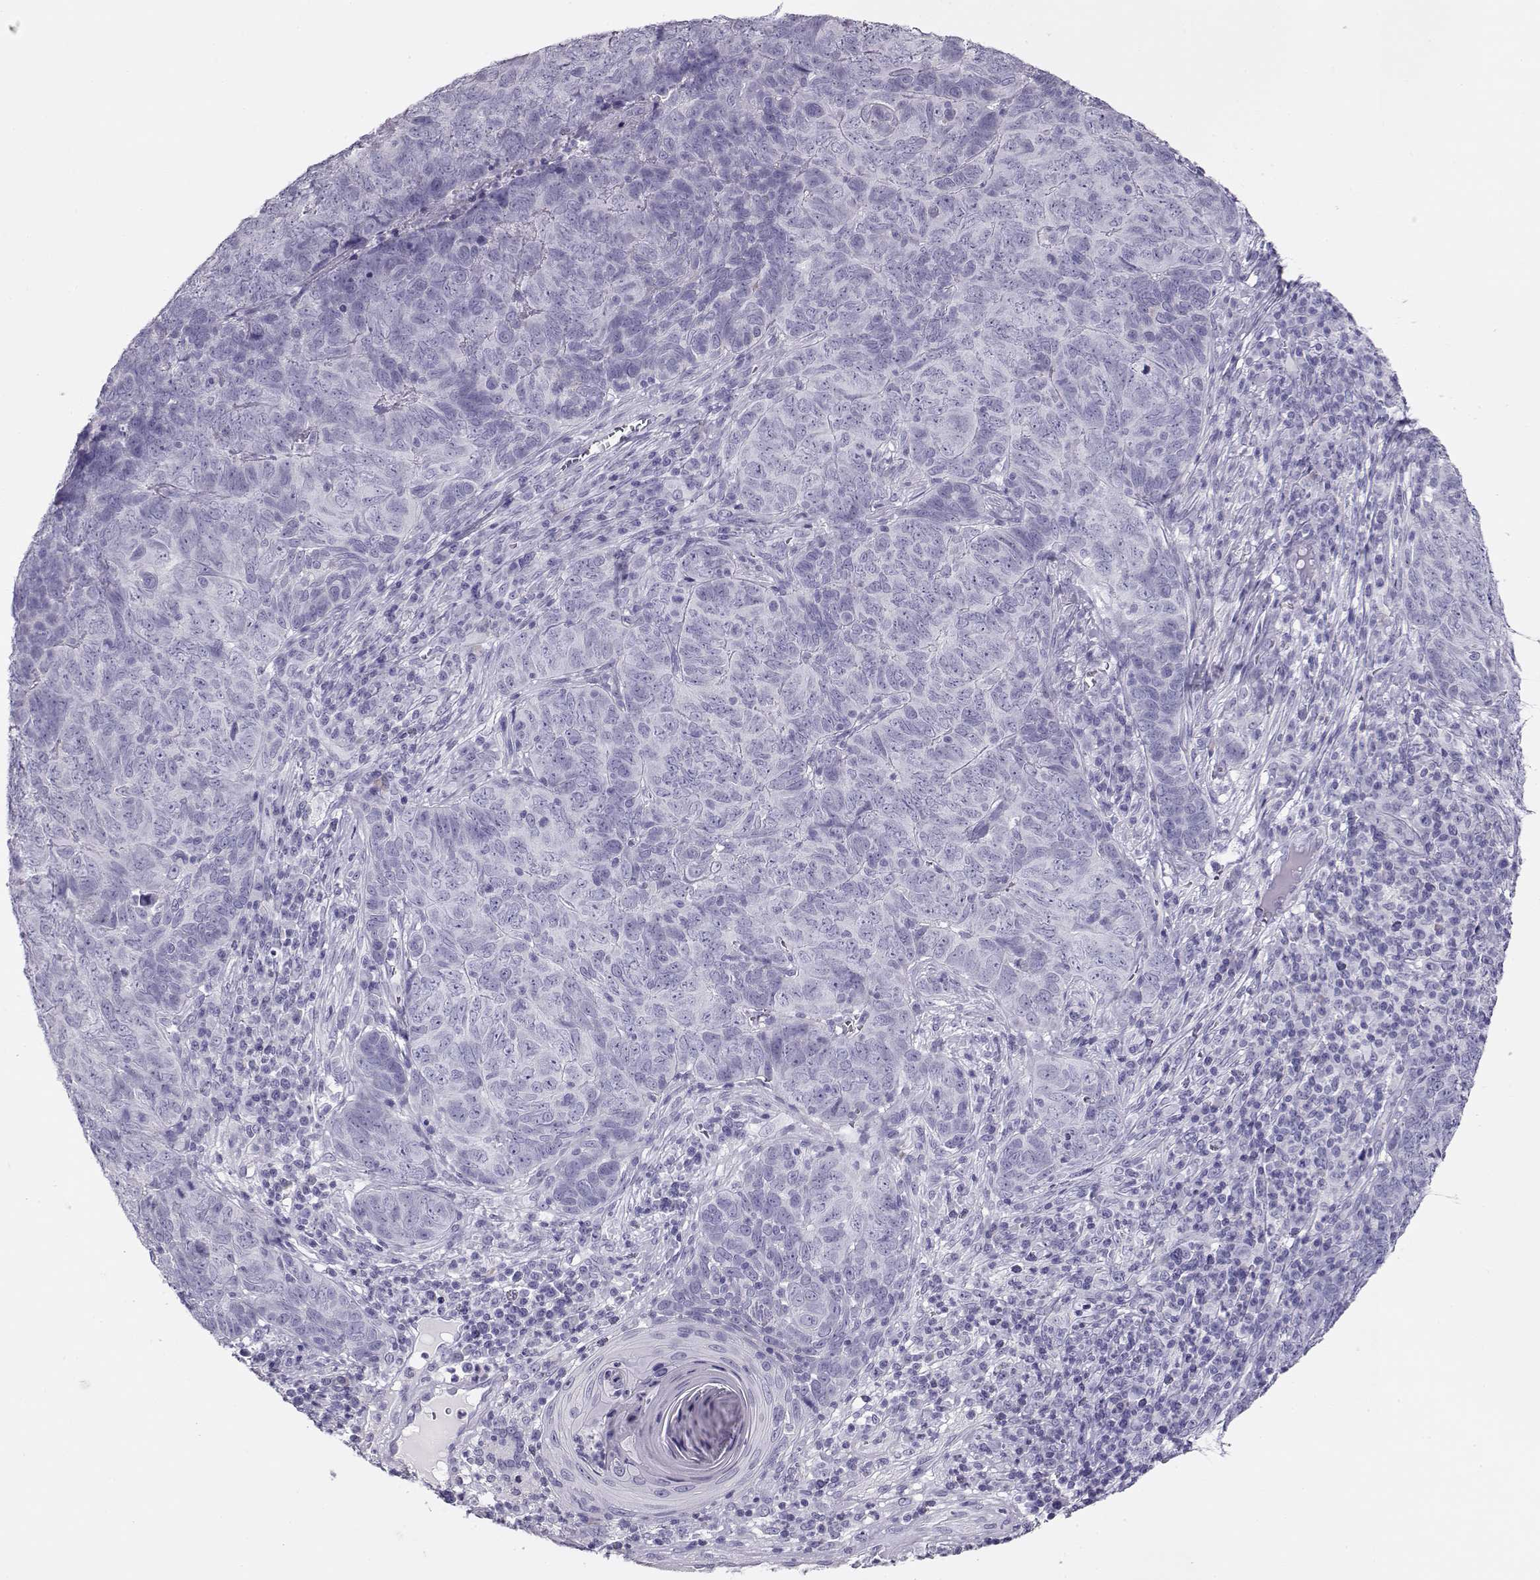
{"staining": {"intensity": "negative", "quantity": "none", "location": "none"}, "tissue": "skin cancer", "cell_type": "Tumor cells", "image_type": "cancer", "snomed": [{"axis": "morphology", "description": "Squamous cell carcinoma, NOS"}, {"axis": "topography", "description": "Skin"}, {"axis": "topography", "description": "Anal"}], "caption": "The micrograph reveals no significant staining in tumor cells of skin cancer.", "gene": "CRX", "patient": {"sex": "female", "age": 51}}